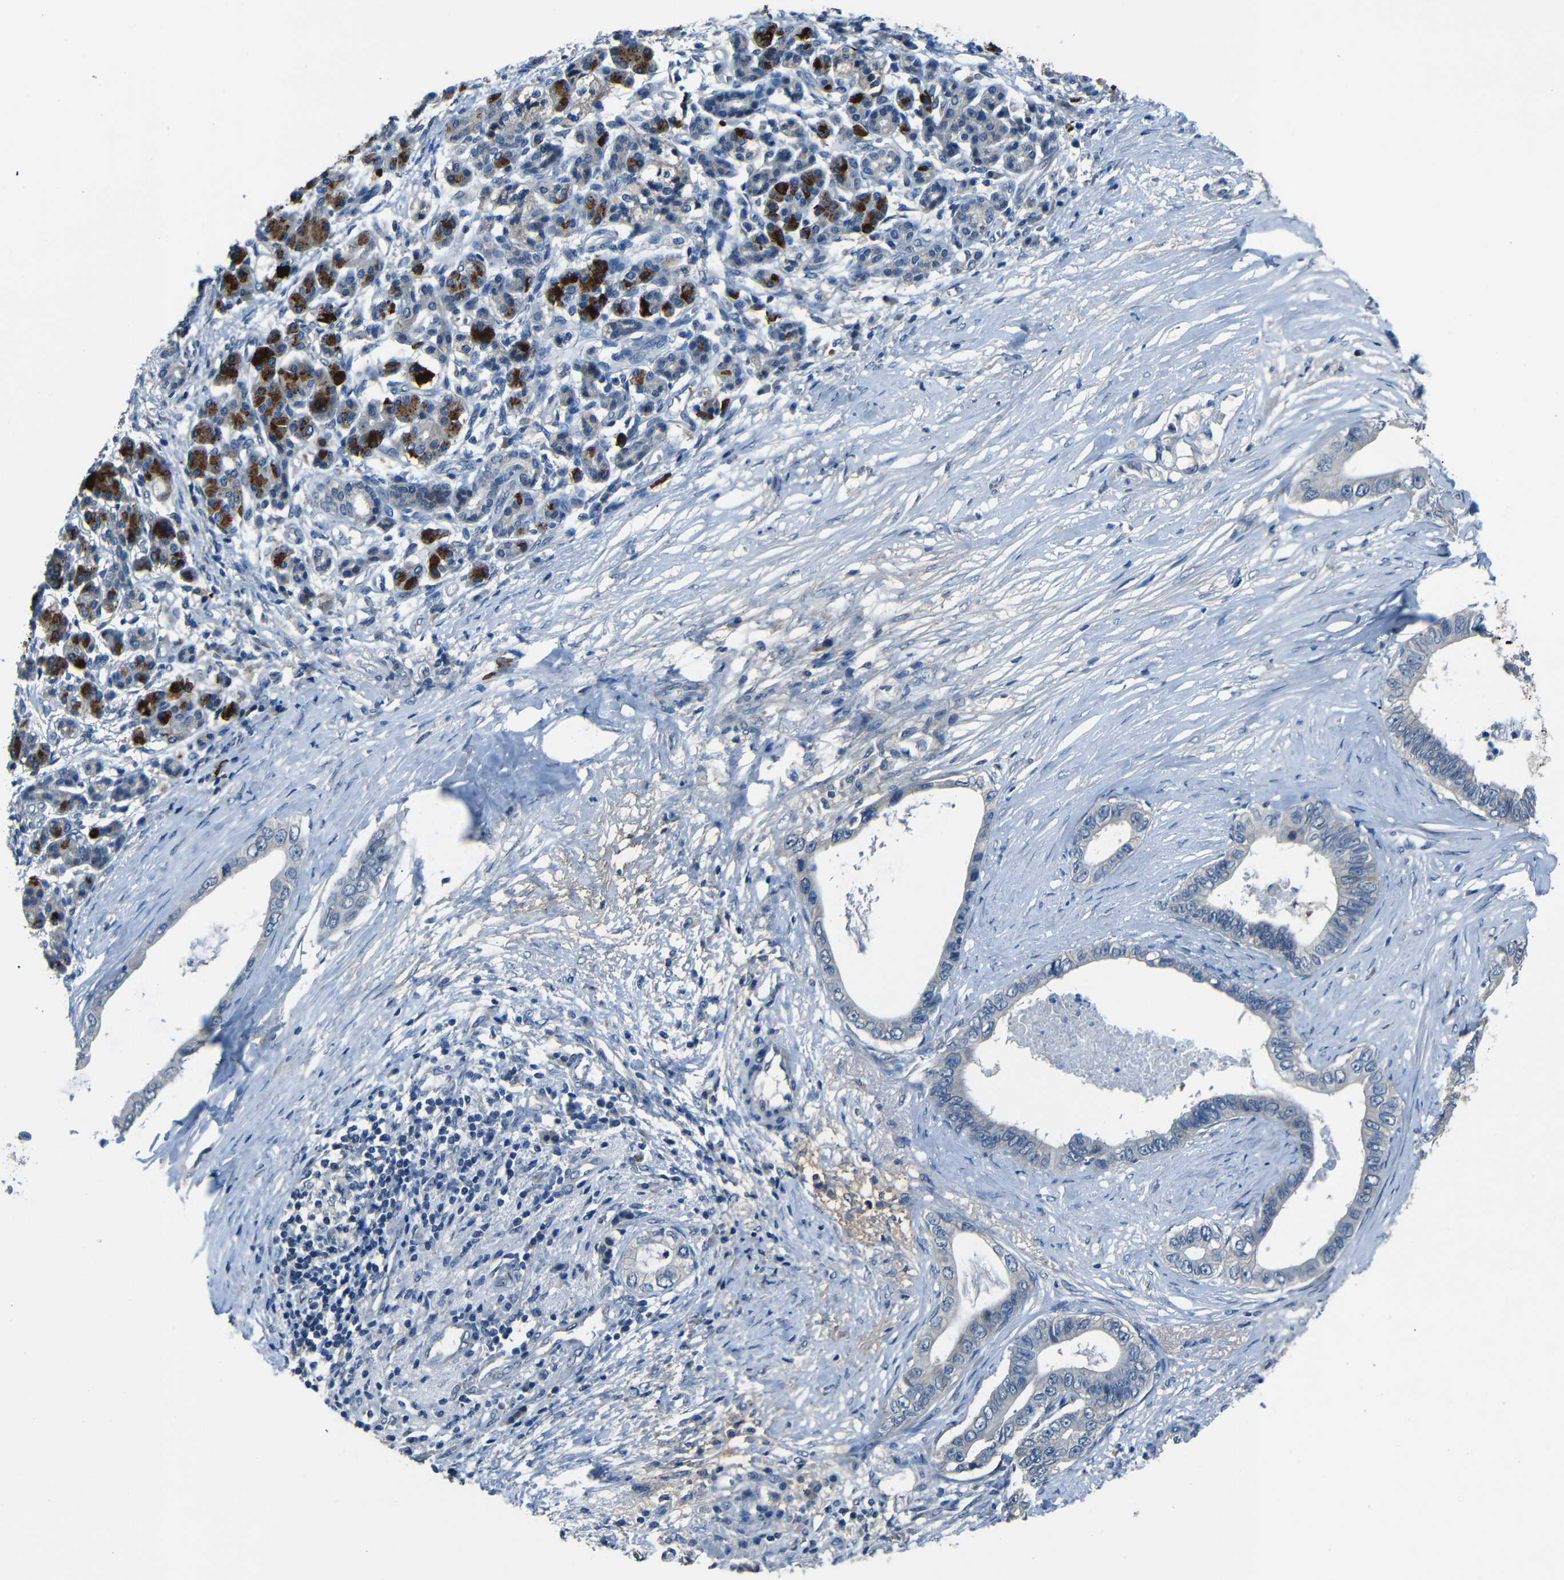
{"staining": {"intensity": "negative", "quantity": "none", "location": "none"}, "tissue": "pancreatic cancer", "cell_type": "Tumor cells", "image_type": "cancer", "snomed": [{"axis": "morphology", "description": "Adenocarcinoma, NOS"}, {"axis": "topography", "description": "Pancreas"}], "caption": "There is no significant expression in tumor cells of pancreatic cancer (adenocarcinoma).", "gene": "SLA", "patient": {"sex": "male", "age": 77}}